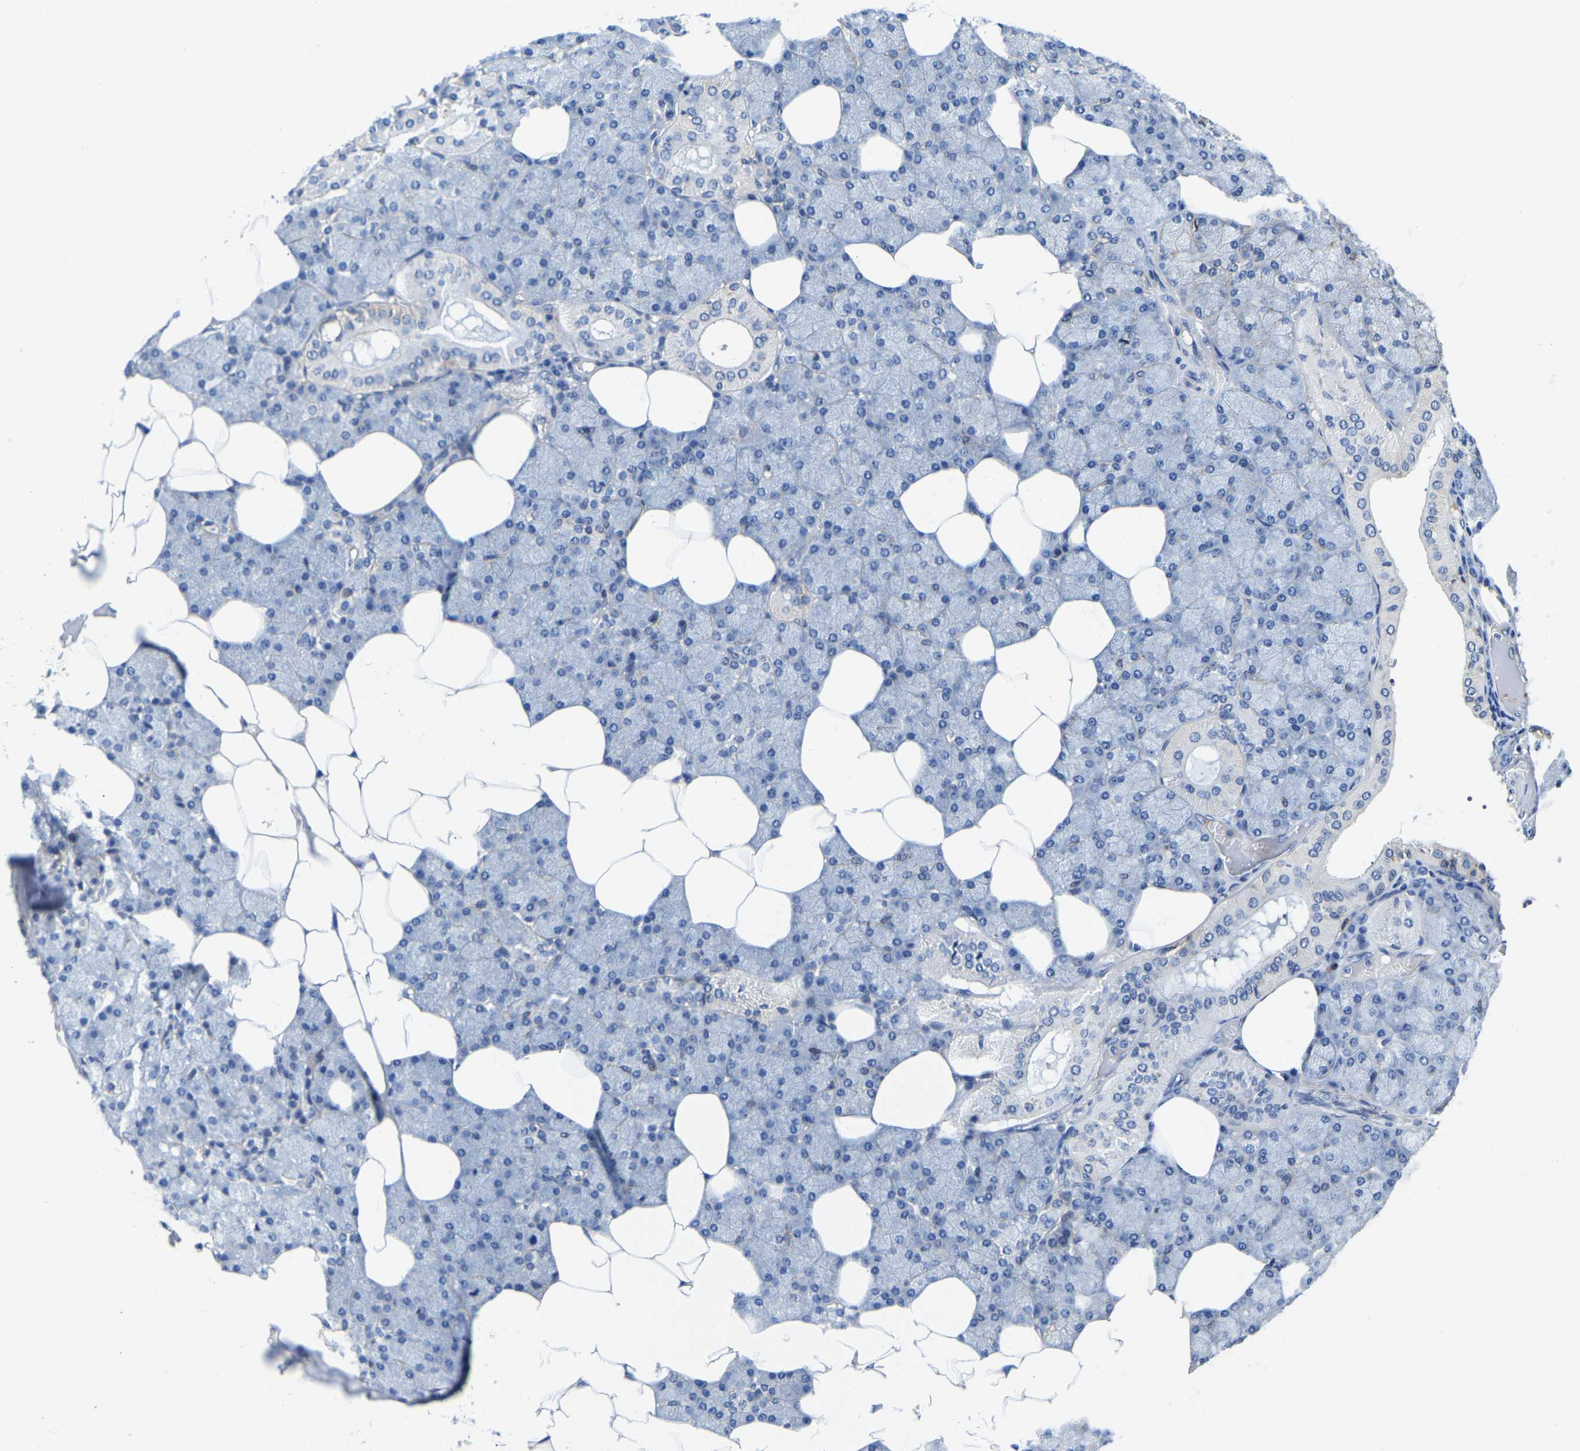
{"staining": {"intensity": "moderate", "quantity": "<25%", "location": "cytoplasmic/membranous"}, "tissue": "salivary gland", "cell_type": "Glandular cells", "image_type": "normal", "snomed": [{"axis": "morphology", "description": "Normal tissue, NOS"}, {"axis": "topography", "description": "Salivary gland"}], "caption": "Immunohistochemical staining of benign human salivary gland exhibits <25% levels of moderate cytoplasmic/membranous protein expression in about <25% of glandular cells. (brown staining indicates protein expression, while blue staining denotes nuclei).", "gene": "ITGA2", "patient": {"sex": "male", "age": 62}}